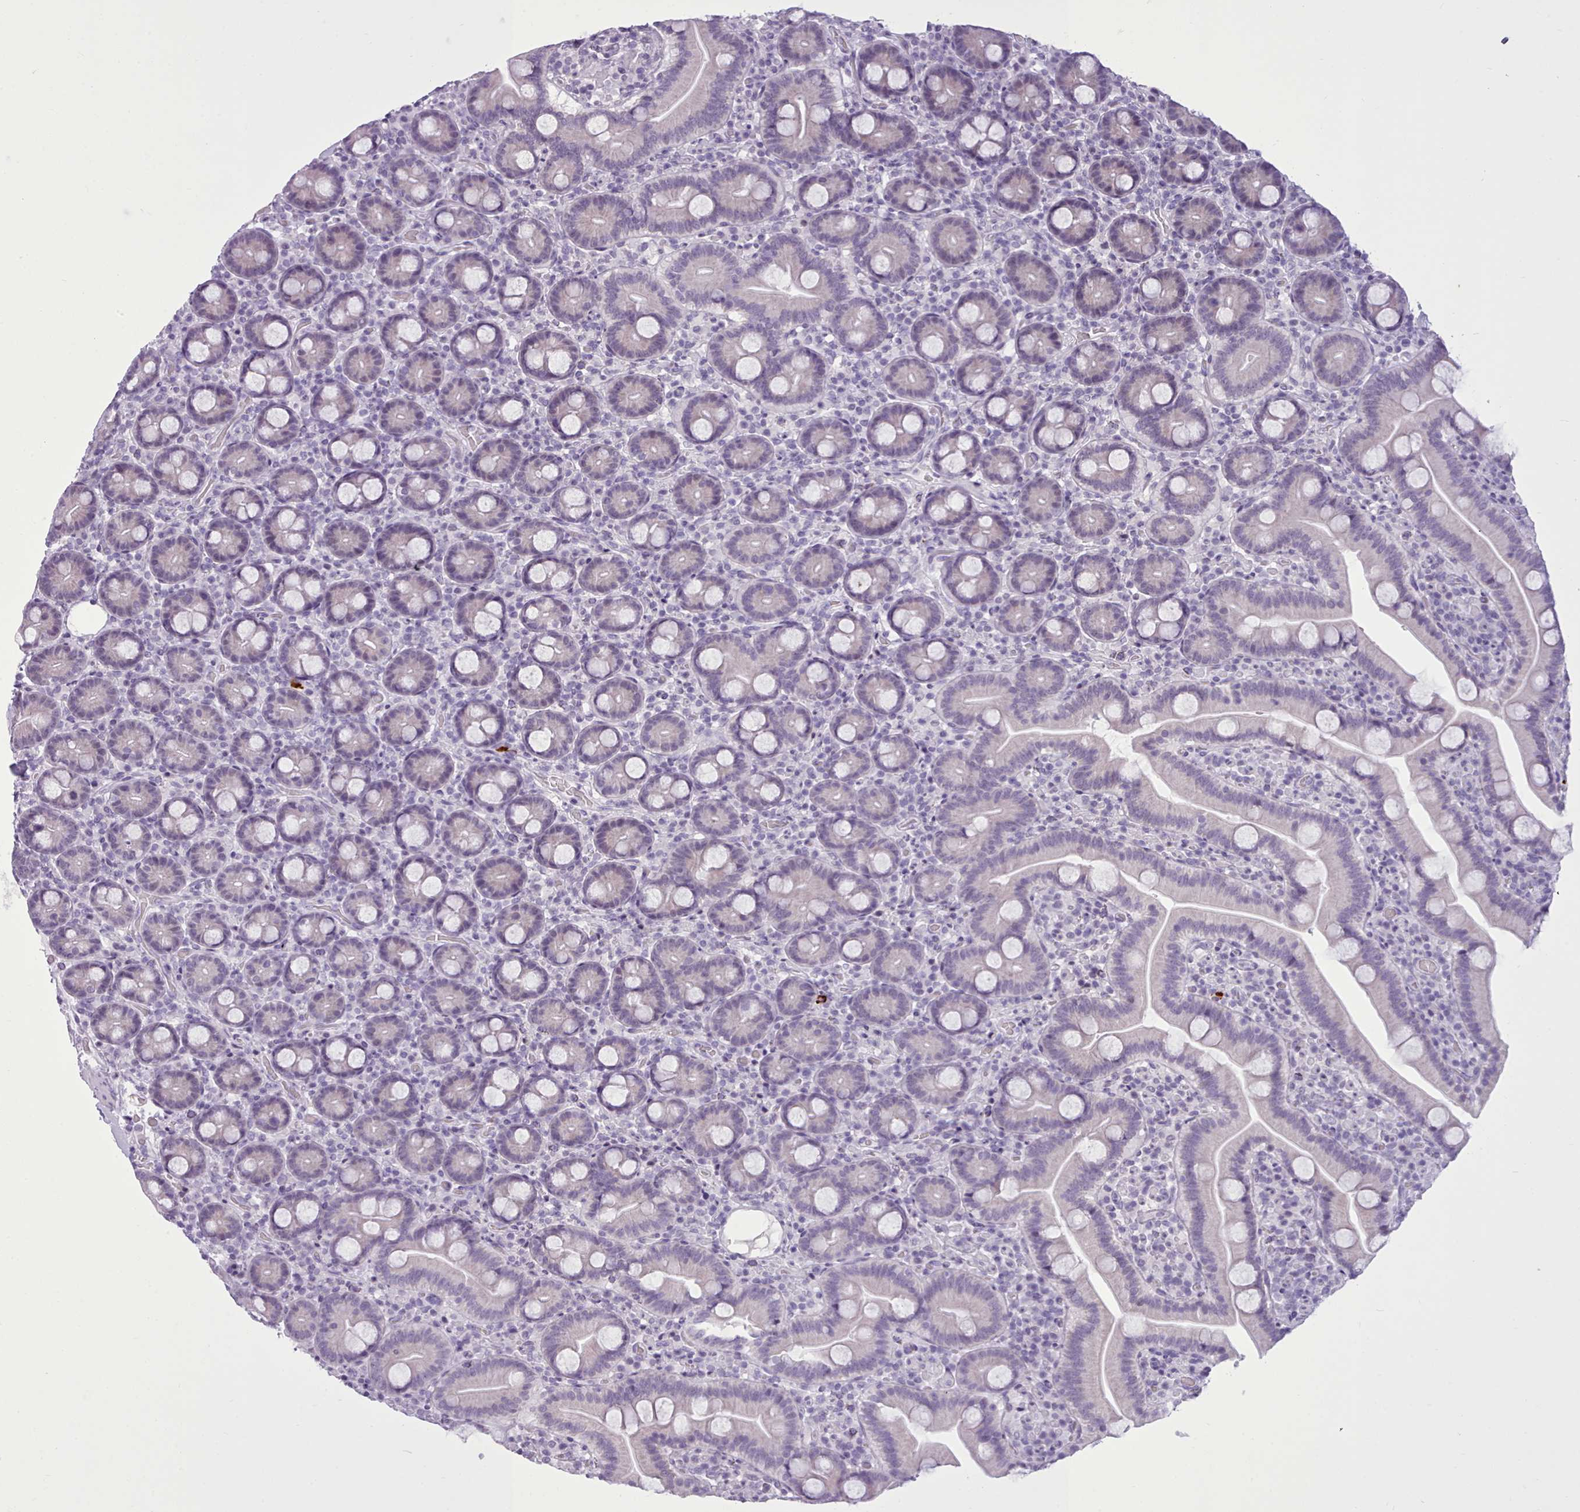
{"staining": {"intensity": "negative", "quantity": "none", "location": "none"}, "tissue": "duodenum", "cell_type": "Glandular cells", "image_type": "normal", "snomed": [{"axis": "morphology", "description": "Normal tissue, NOS"}, {"axis": "topography", "description": "Duodenum"}], "caption": "This photomicrograph is of benign duodenum stained with immunohistochemistry to label a protein in brown with the nuclei are counter-stained blue. There is no expression in glandular cells.", "gene": "FBXO48", "patient": {"sex": "male", "age": 55}}